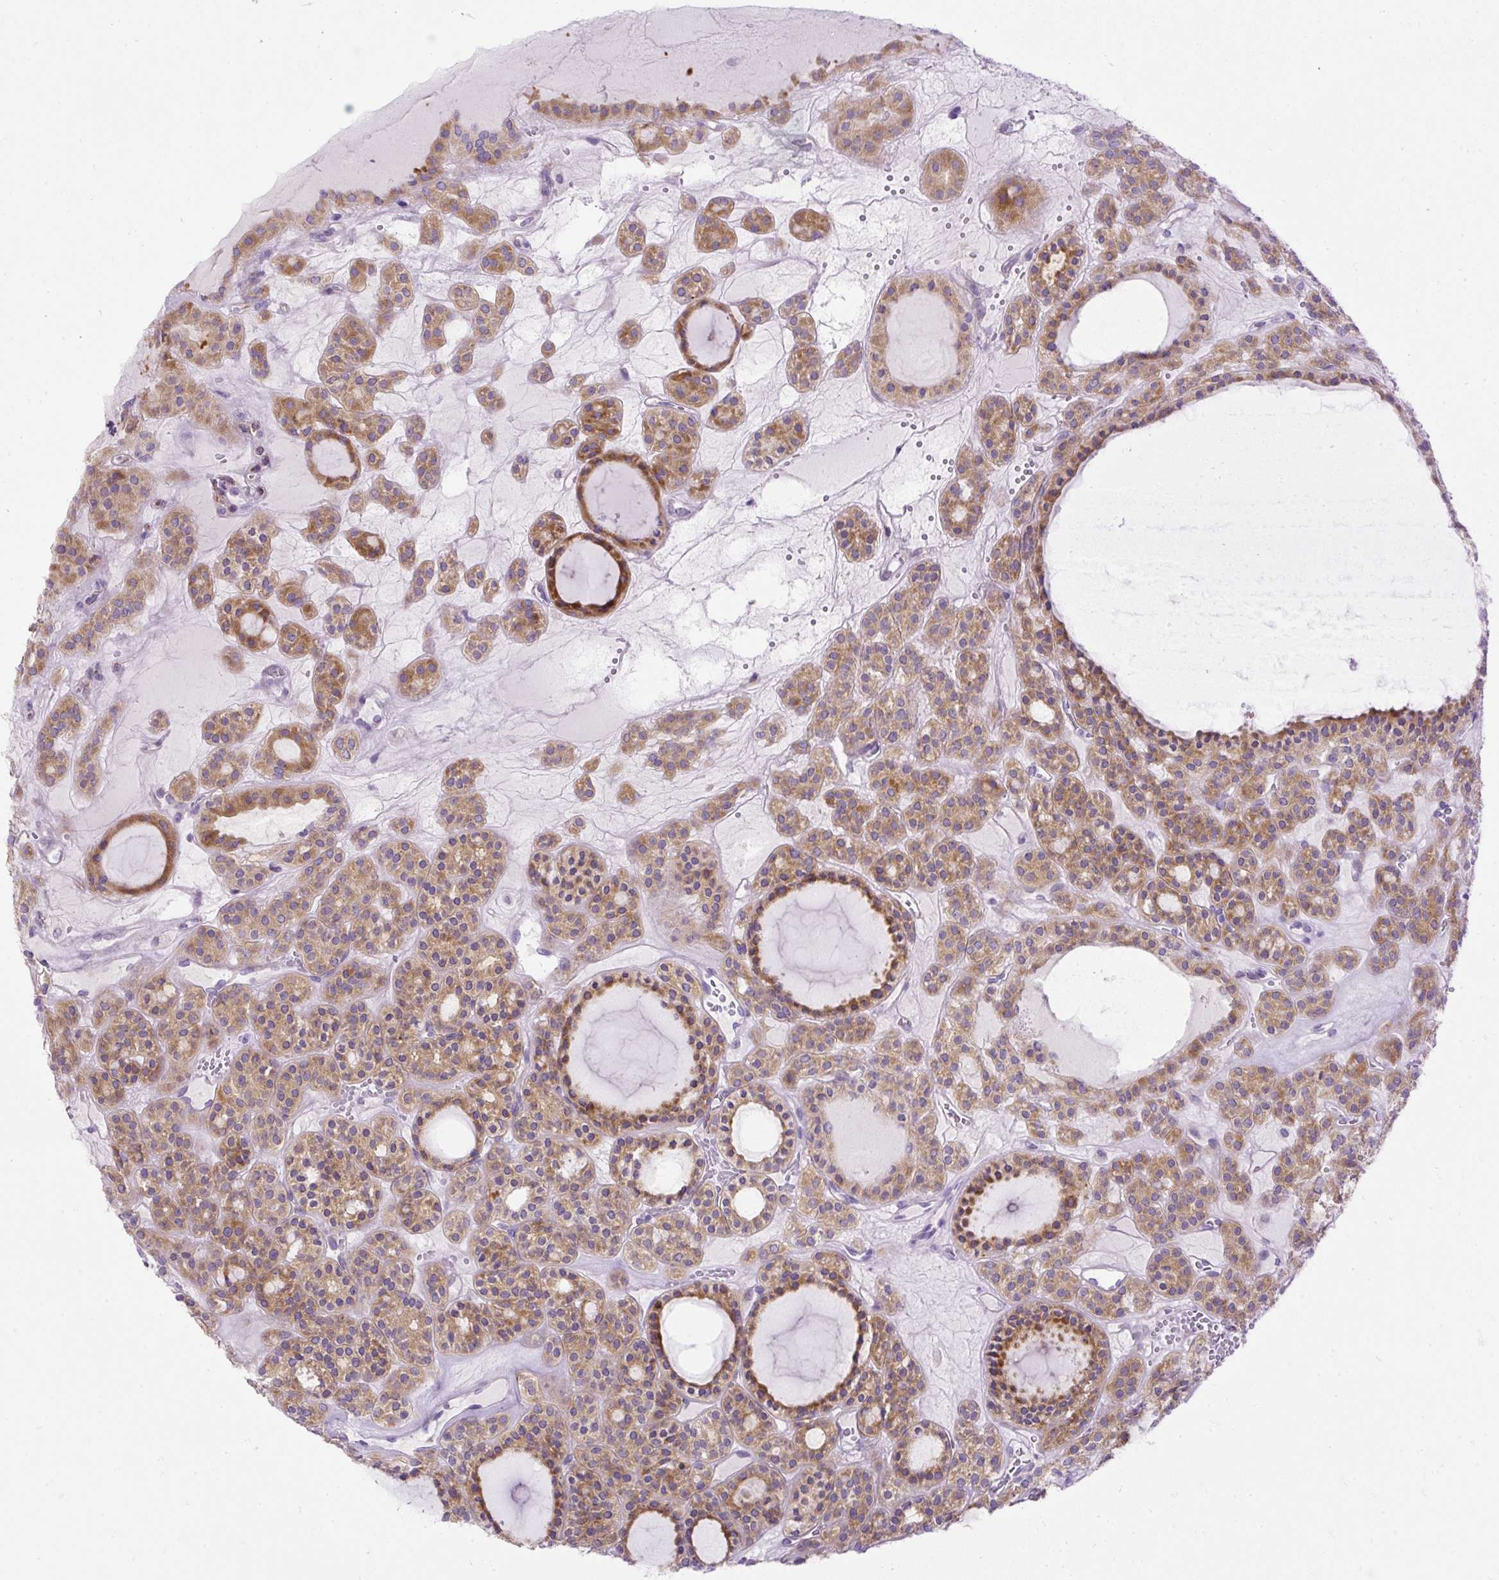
{"staining": {"intensity": "moderate", "quantity": ">75%", "location": "cytoplasmic/membranous"}, "tissue": "thyroid cancer", "cell_type": "Tumor cells", "image_type": "cancer", "snomed": [{"axis": "morphology", "description": "Follicular adenoma carcinoma, NOS"}, {"axis": "topography", "description": "Thyroid gland"}], "caption": "Thyroid follicular adenoma carcinoma stained with a protein marker displays moderate staining in tumor cells.", "gene": "SYBU", "patient": {"sex": "female", "age": 63}}